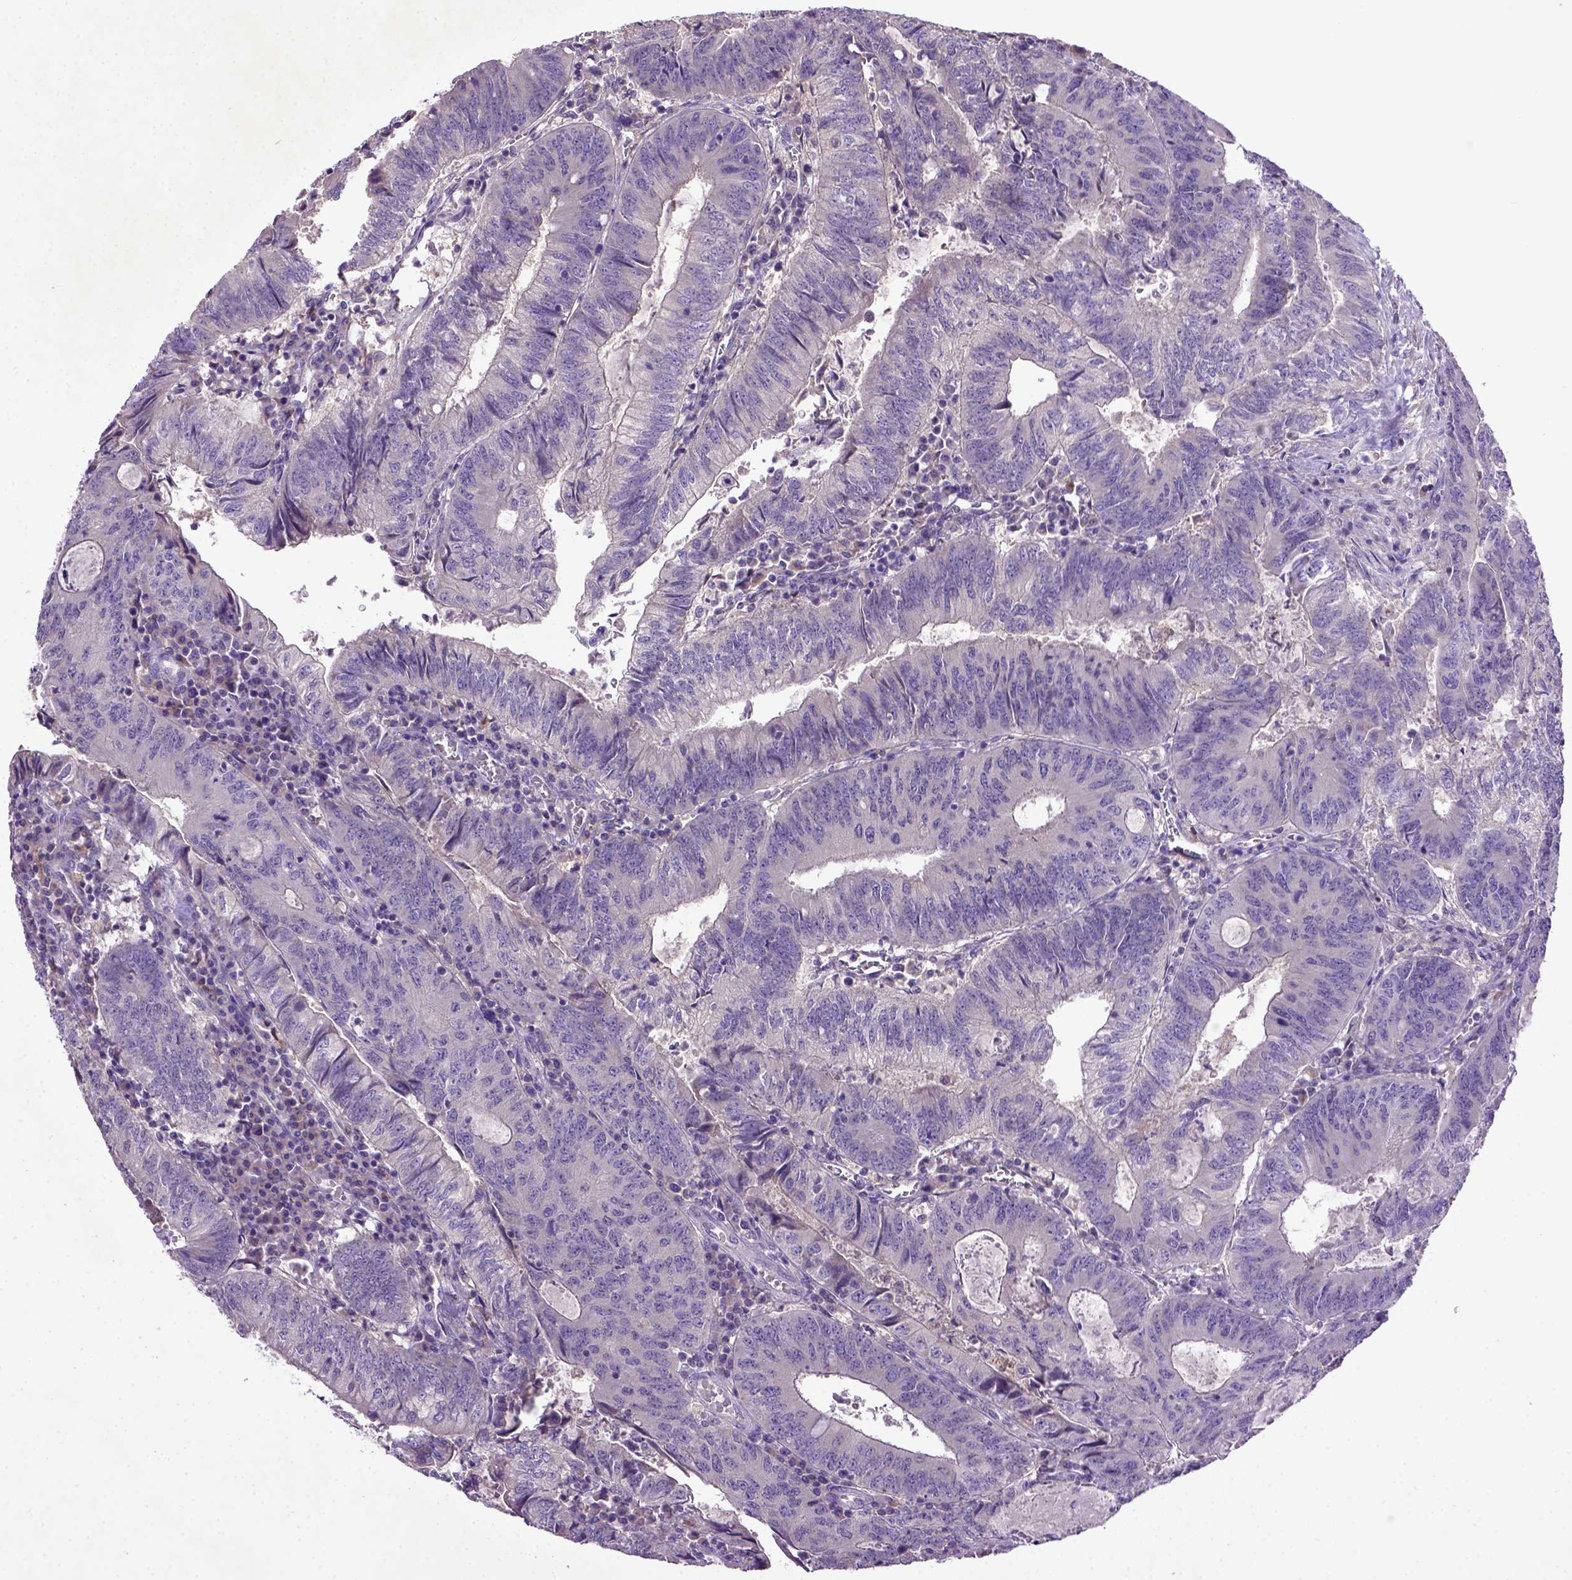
{"staining": {"intensity": "negative", "quantity": "none", "location": "none"}, "tissue": "colorectal cancer", "cell_type": "Tumor cells", "image_type": "cancer", "snomed": [{"axis": "morphology", "description": "Adenocarcinoma, NOS"}, {"axis": "topography", "description": "Colon"}], "caption": "A histopathology image of human colorectal adenocarcinoma is negative for staining in tumor cells.", "gene": "DEPDC1B", "patient": {"sex": "male", "age": 67}}